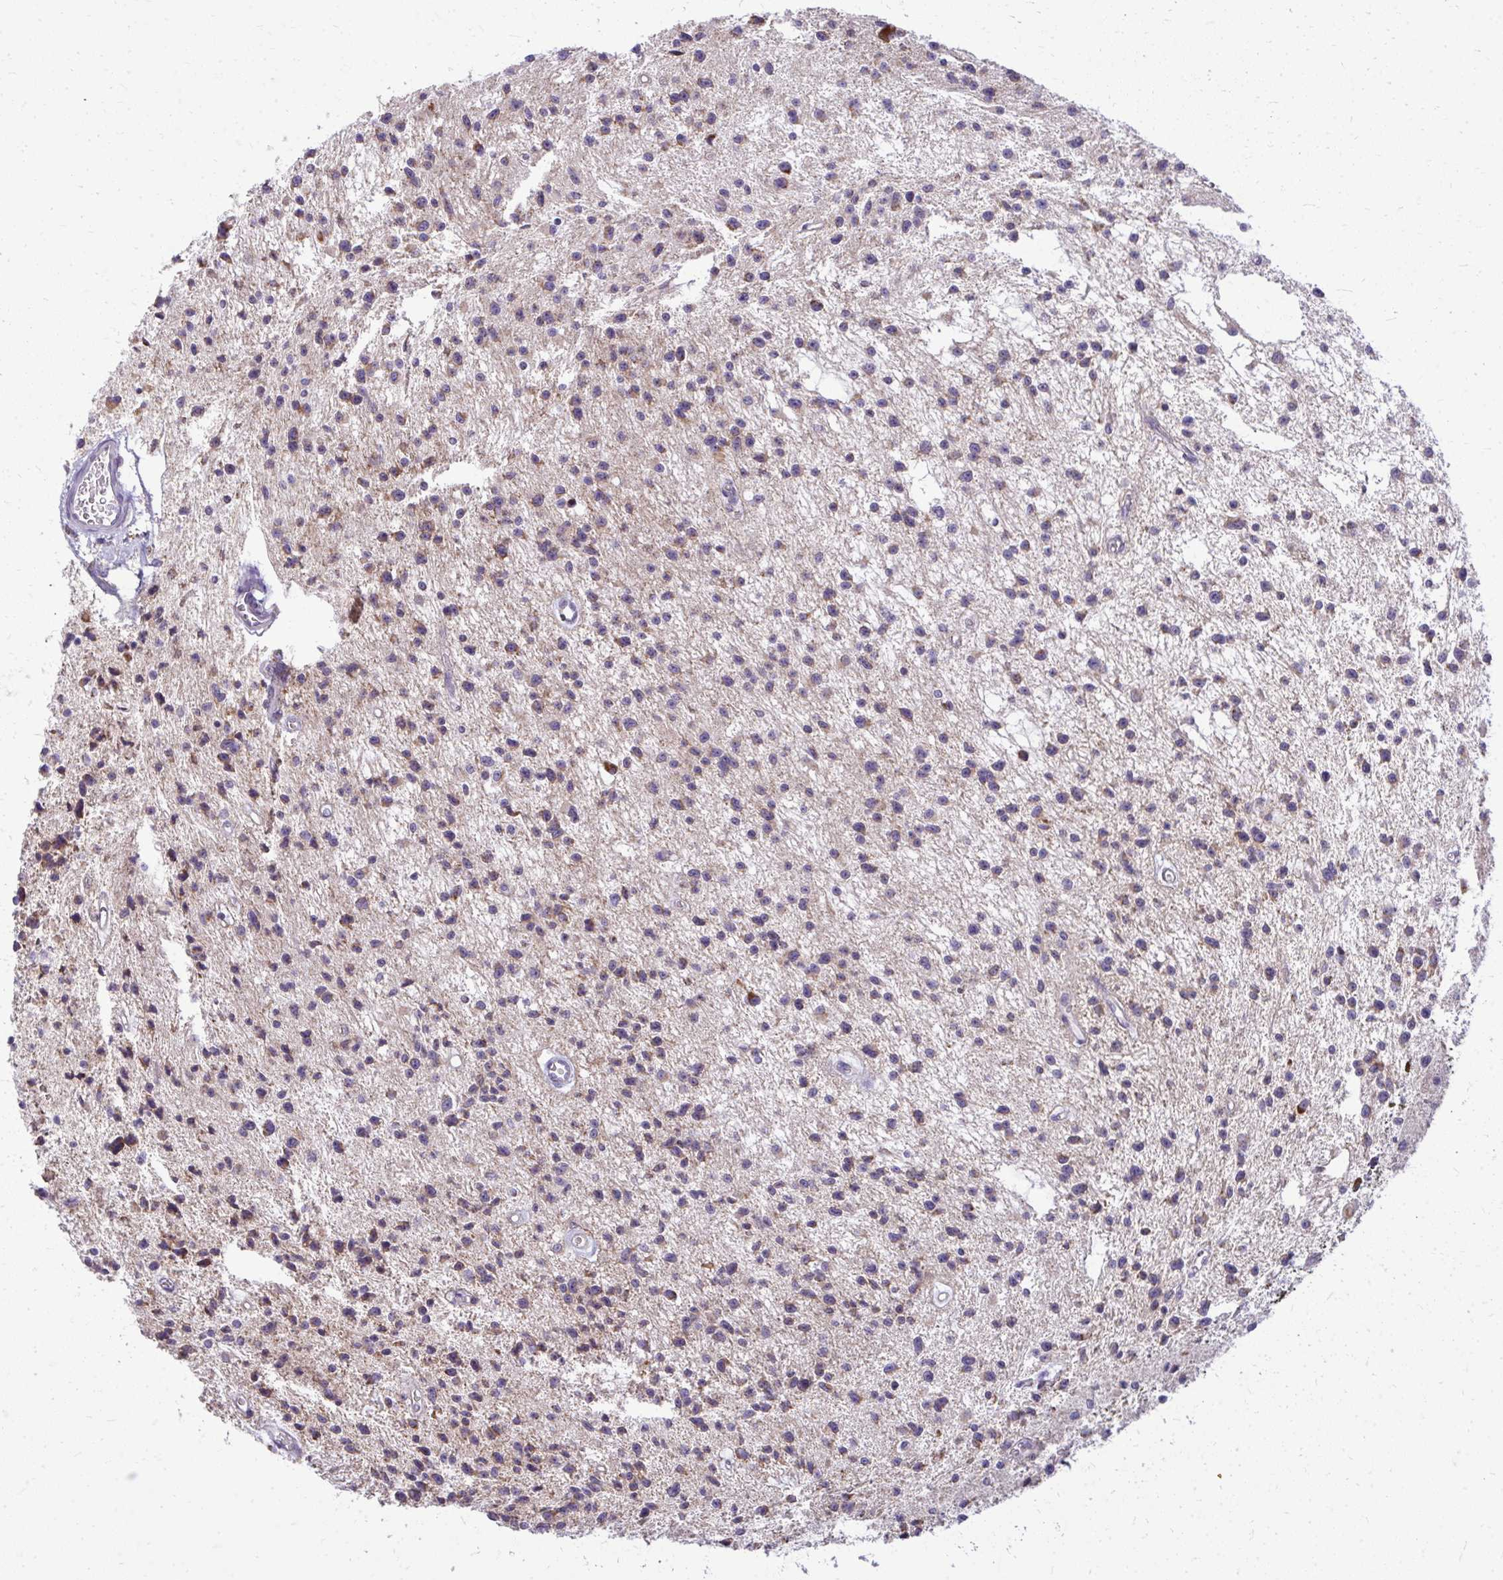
{"staining": {"intensity": "weak", "quantity": "<25%", "location": "cytoplasmic/membranous"}, "tissue": "glioma", "cell_type": "Tumor cells", "image_type": "cancer", "snomed": [{"axis": "morphology", "description": "Glioma, malignant, Low grade"}, {"axis": "topography", "description": "Brain"}], "caption": "This photomicrograph is of glioma stained with immunohistochemistry to label a protein in brown with the nuclei are counter-stained blue. There is no positivity in tumor cells. (Brightfield microscopy of DAB (3,3'-diaminobenzidine) immunohistochemistry at high magnification).", "gene": "IFIT1", "patient": {"sex": "male", "age": 43}}